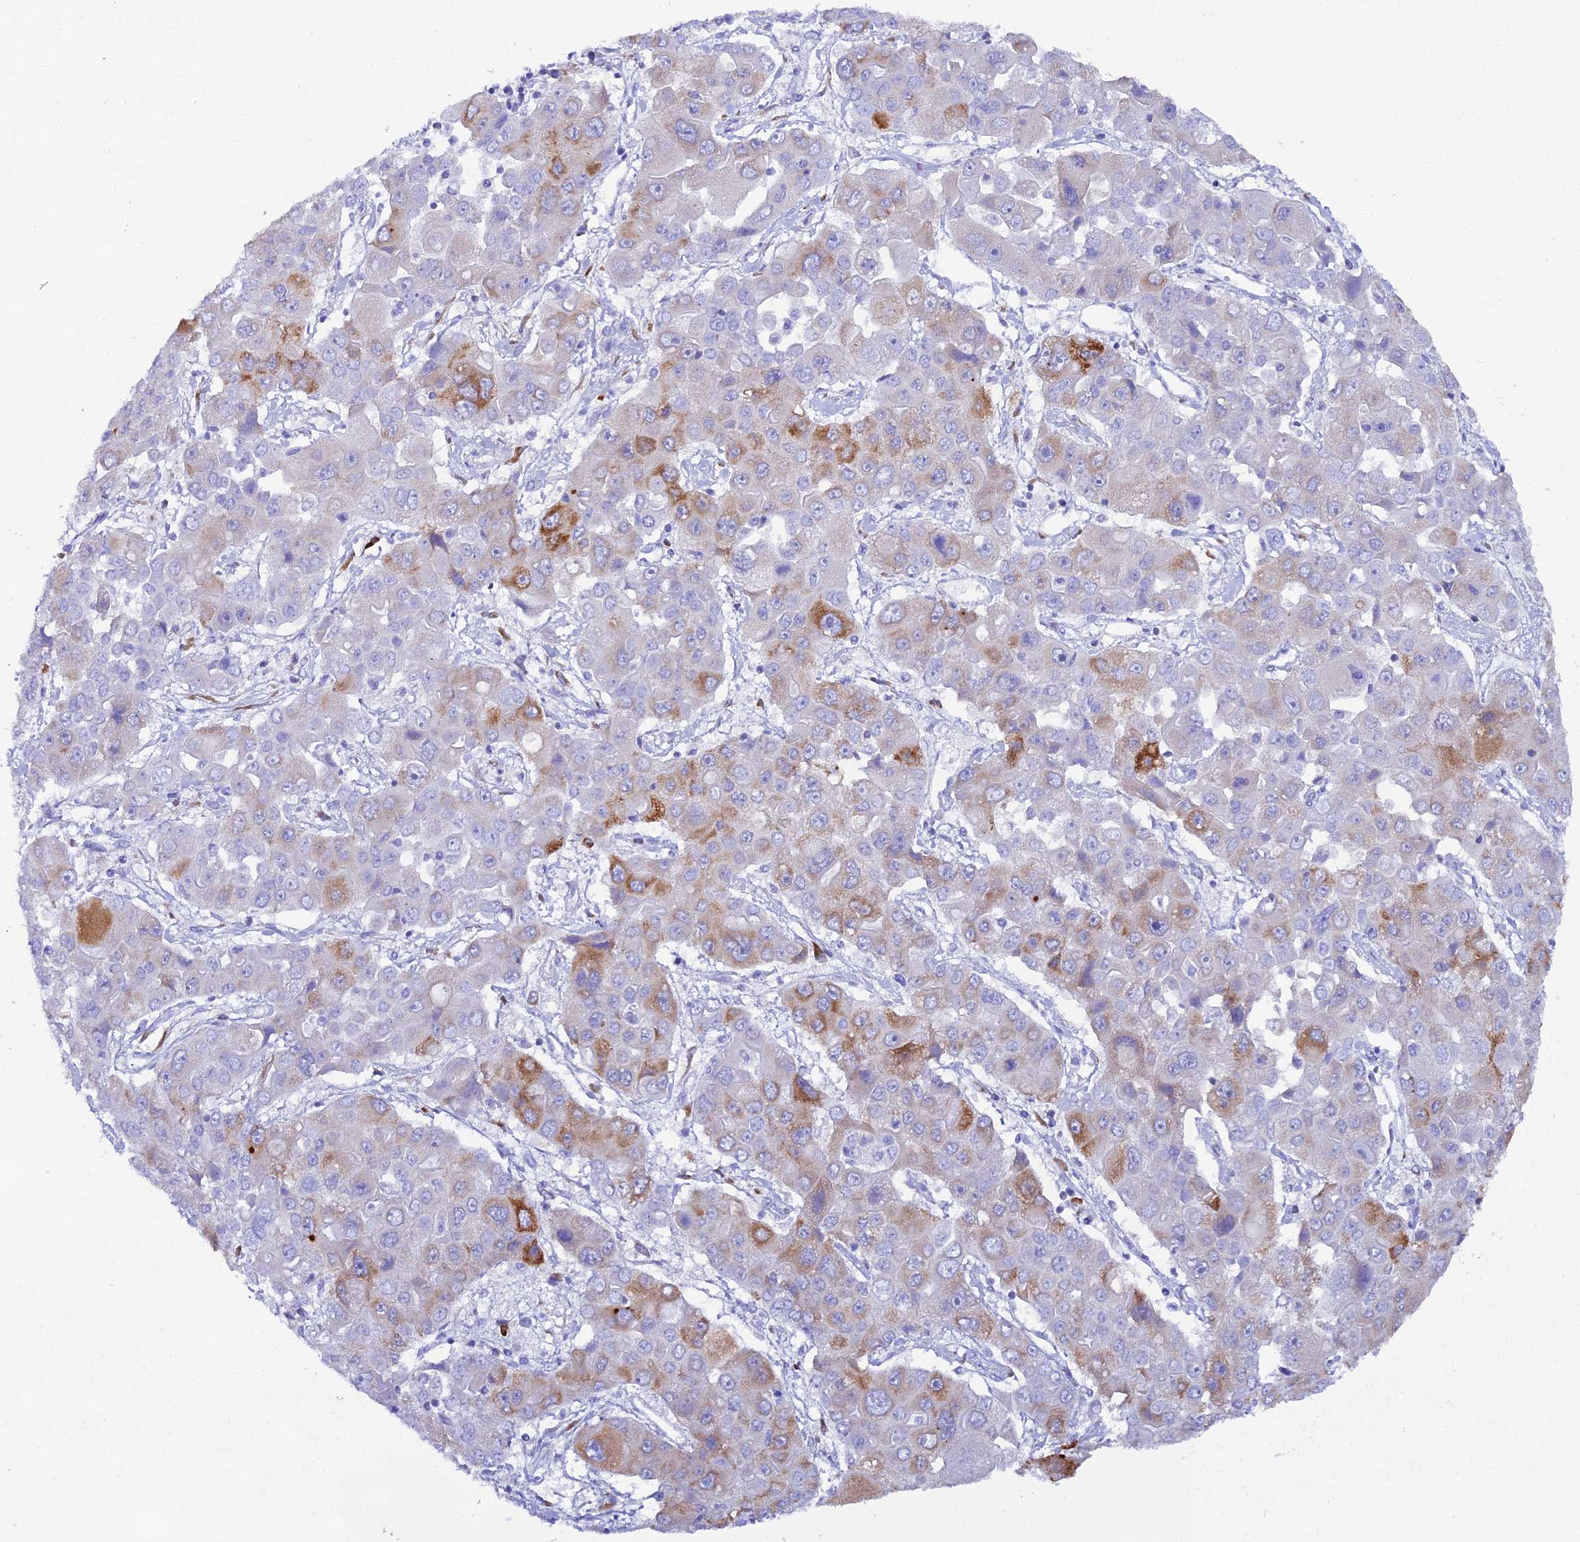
{"staining": {"intensity": "moderate", "quantity": "<25%", "location": "cytoplasmic/membranous"}, "tissue": "liver cancer", "cell_type": "Tumor cells", "image_type": "cancer", "snomed": [{"axis": "morphology", "description": "Cholangiocarcinoma"}, {"axis": "topography", "description": "Liver"}], "caption": "The immunohistochemical stain shows moderate cytoplasmic/membranous staining in tumor cells of liver cholangiocarcinoma tissue.", "gene": "FKBP11", "patient": {"sex": "male", "age": 67}}